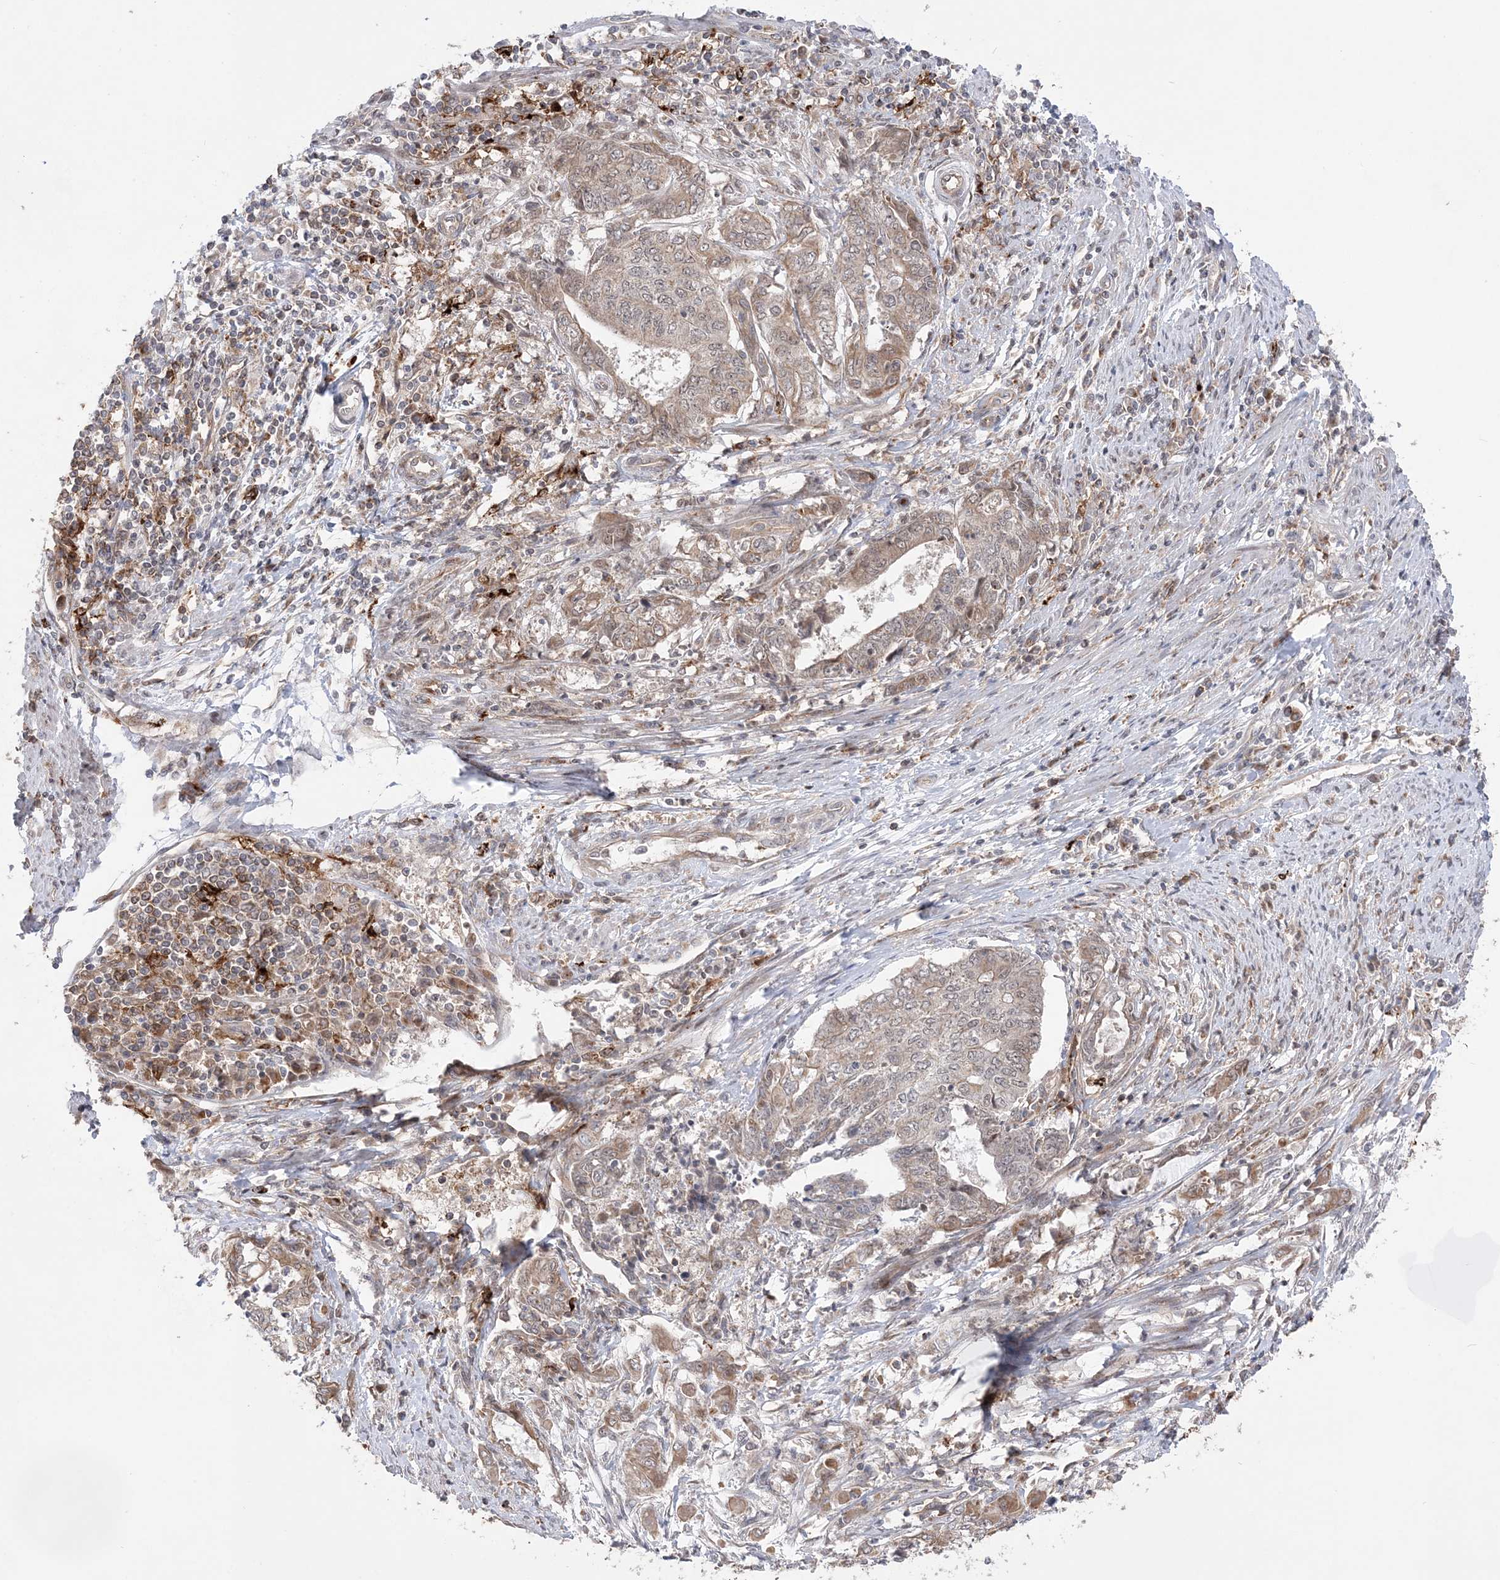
{"staining": {"intensity": "weak", "quantity": "25%-75%", "location": "cytoplasmic/membranous"}, "tissue": "endometrial cancer", "cell_type": "Tumor cells", "image_type": "cancer", "snomed": [{"axis": "morphology", "description": "Adenocarcinoma, NOS"}, {"axis": "topography", "description": "Uterus"}, {"axis": "topography", "description": "Endometrium"}], "caption": "Immunohistochemical staining of endometrial cancer displays low levels of weak cytoplasmic/membranous staining in approximately 25%-75% of tumor cells. (brown staining indicates protein expression, while blue staining denotes nuclei).", "gene": "ANAPC15", "patient": {"sex": "female", "age": 70}}